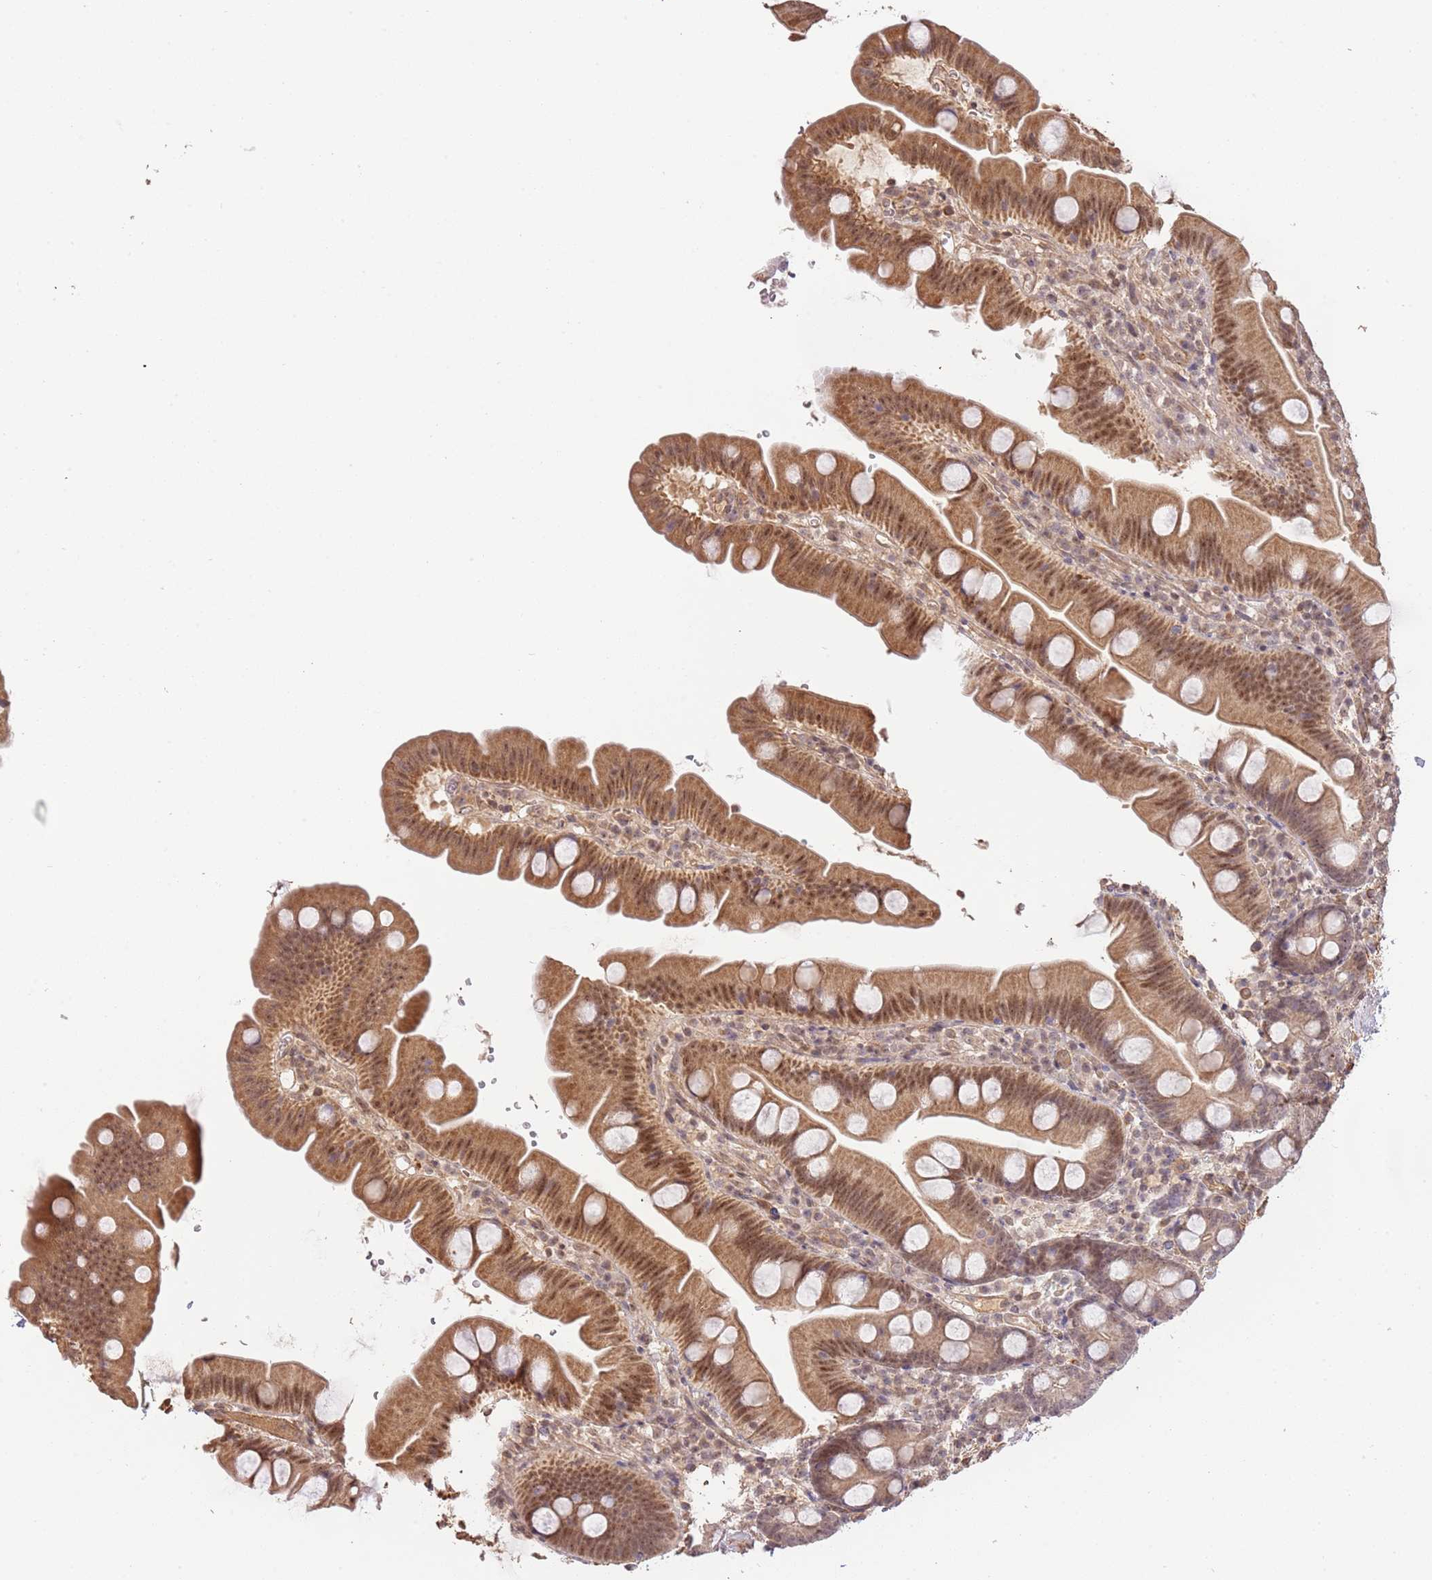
{"staining": {"intensity": "moderate", "quantity": ">75%", "location": "cytoplasmic/membranous,nuclear"}, "tissue": "small intestine", "cell_type": "Glandular cells", "image_type": "normal", "snomed": [{"axis": "morphology", "description": "Normal tissue, NOS"}, {"axis": "topography", "description": "Small intestine"}], "caption": "IHC of normal human small intestine shows medium levels of moderate cytoplasmic/membranous,nuclear staining in approximately >75% of glandular cells. (DAB (3,3'-diaminobenzidine) IHC, brown staining for protein, blue staining for nuclei).", "gene": "SURF2", "patient": {"sex": "female", "age": 68}}